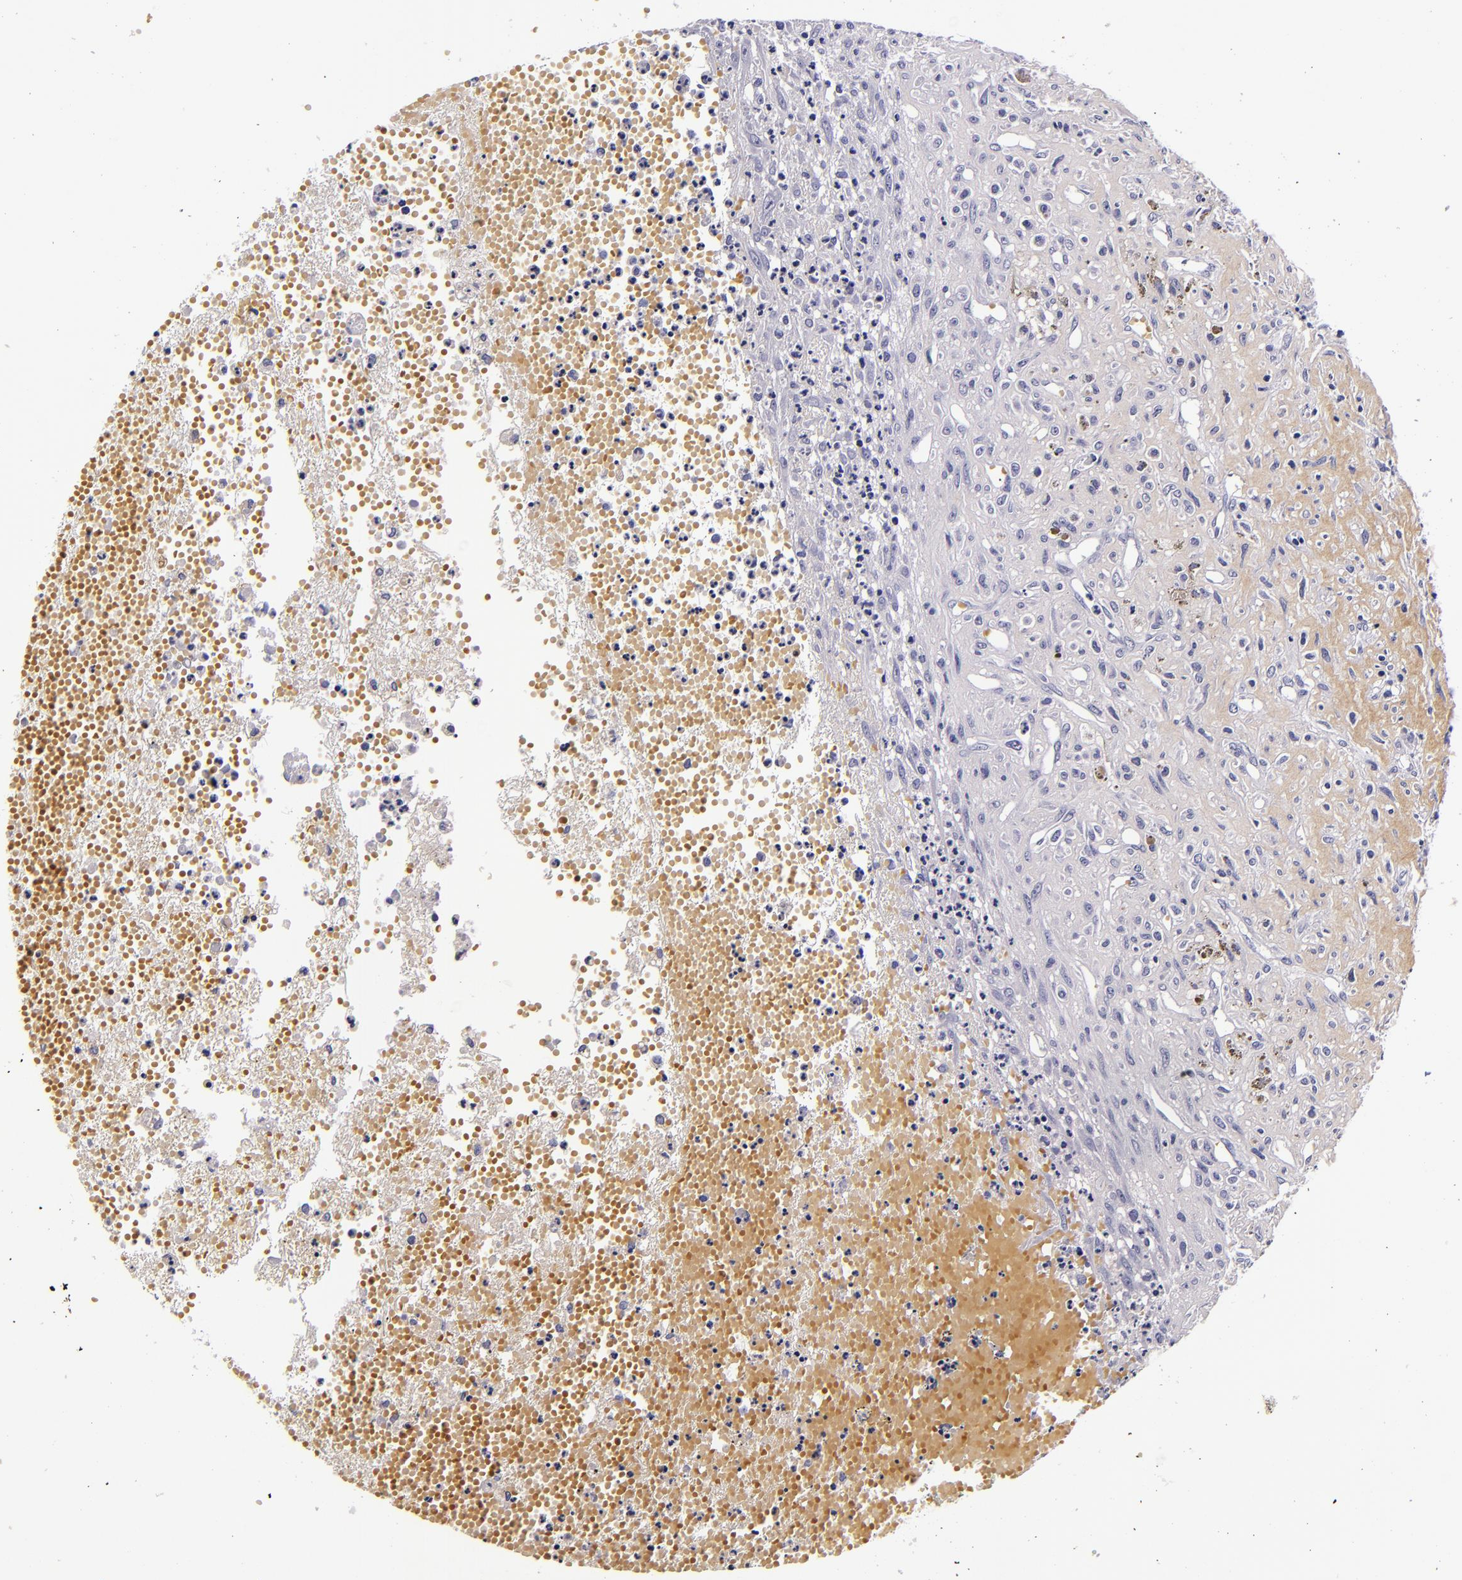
{"staining": {"intensity": "negative", "quantity": "none", "location": "none"}, "tissue": "glioma", "cell_type": "Tumor cells", "image_type": "cancer", "snomed": [{"axis": "morphology", "description": "Glioma, malignant, High grade"}, {"axis": "topography", "description": "Brain"}], "caption": "DAB (3,3'-diaminobenzidine) immunohistochemical staining of human malignant glioma (high-grade) reveals no significant expression in tumor cells. (DAB (3,3'-diaminobenzidine) IHC visualized using brightfield microscopy, high magnification).", "gene": "FBN1", "patient": {"sex": "male", "age": 66}}